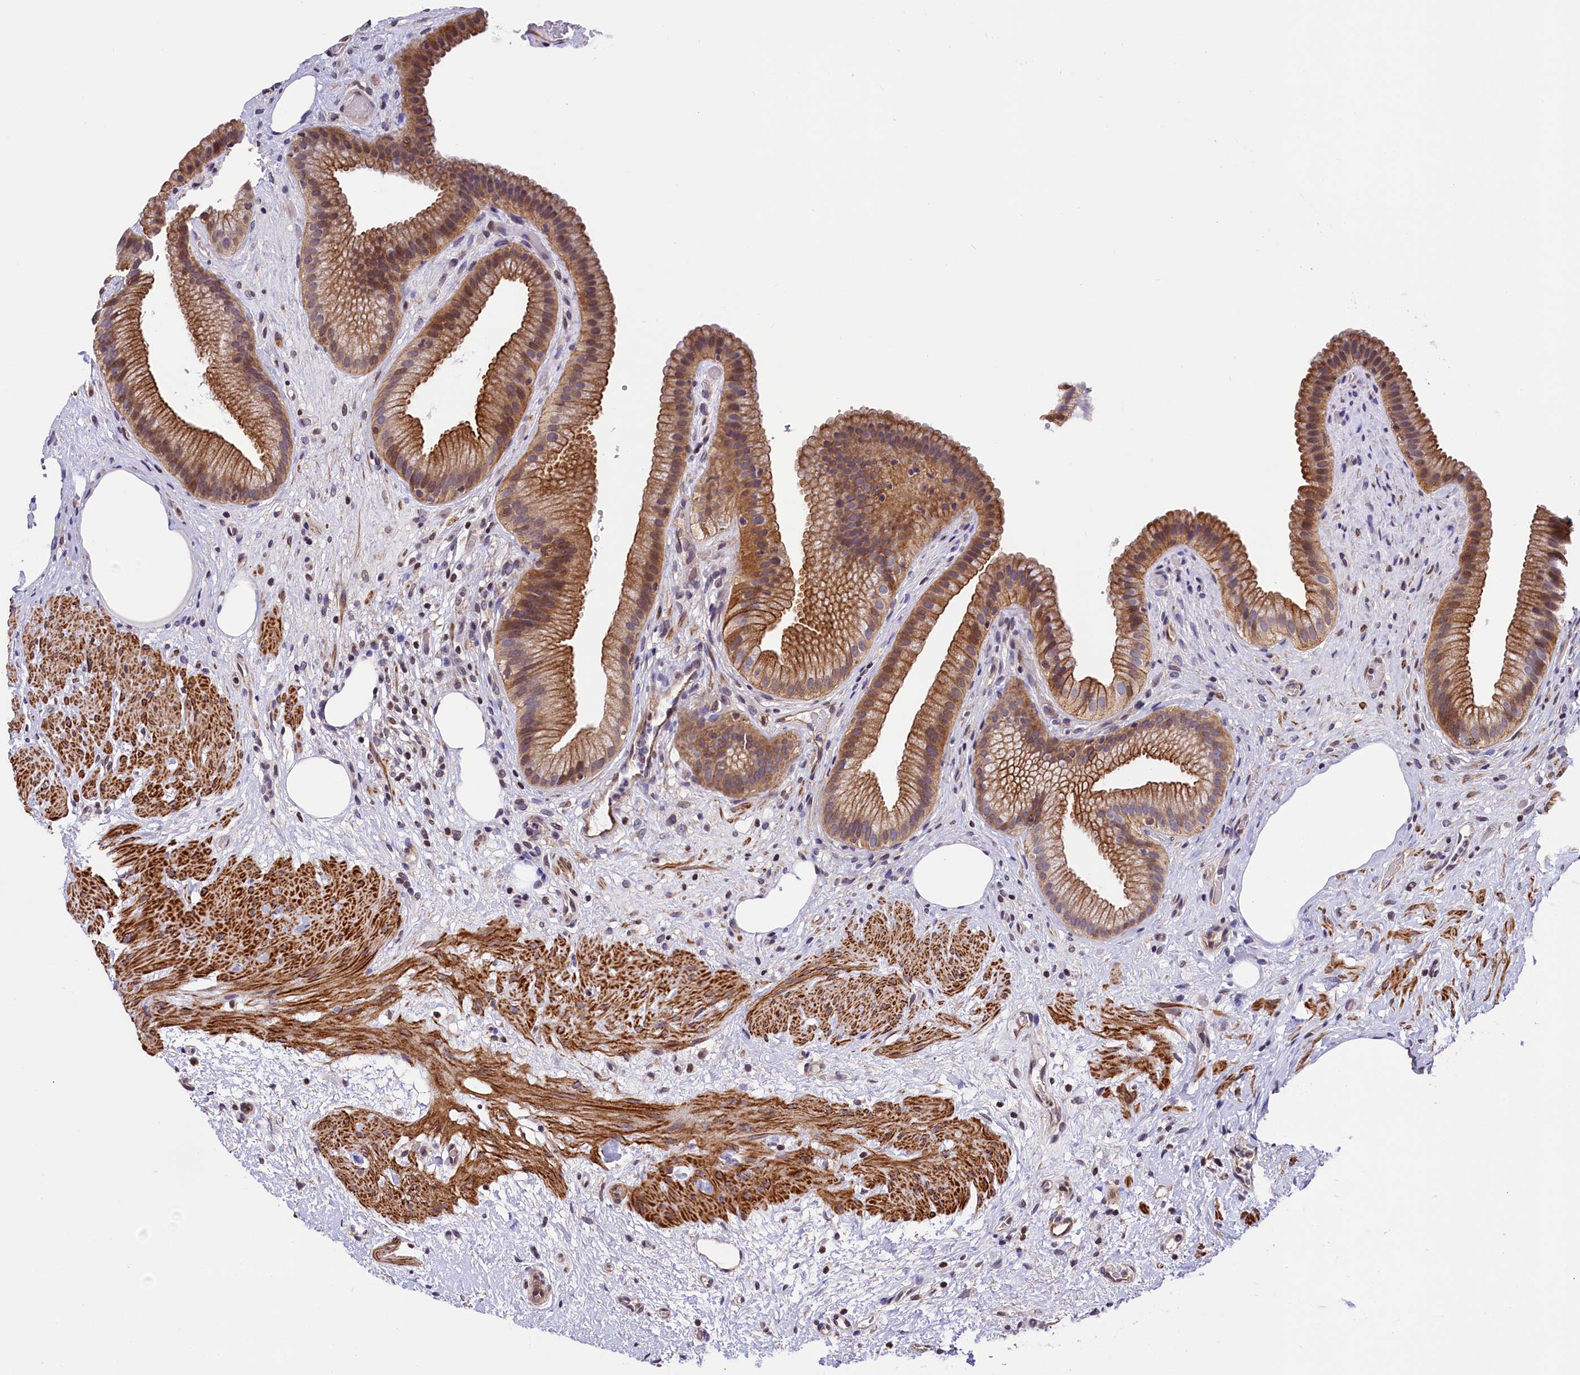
{"staining": {"intensity": "moderate", "quantity": ">75%", "location": "cytoplasmic/membranous"}, "tissue": "gallbladder", "cell_type": "Glandular cells", "image_type": "normal", "snomed": [{"axis": "morphology", "description": "Normal tissue, NOS"}, {"axis": "morphology", "description": "Inflammation, NOS"}, {"axis": "topography", "description": "Gallbladder"}], "caption": "Gallbladder stained with immunohistochemistry (IHC) demonstrates moderate cytoplasmic/membranous positivity in about >75% of glandular cells. The protein is stained brown, and the nuclei are stained in blue (DAB (3,3'-diaminobenzidine) IHC with brightfield microscopy, high magnification).", "gene": "ZNF2", "patient": {"sex": "male", "age": 51}}